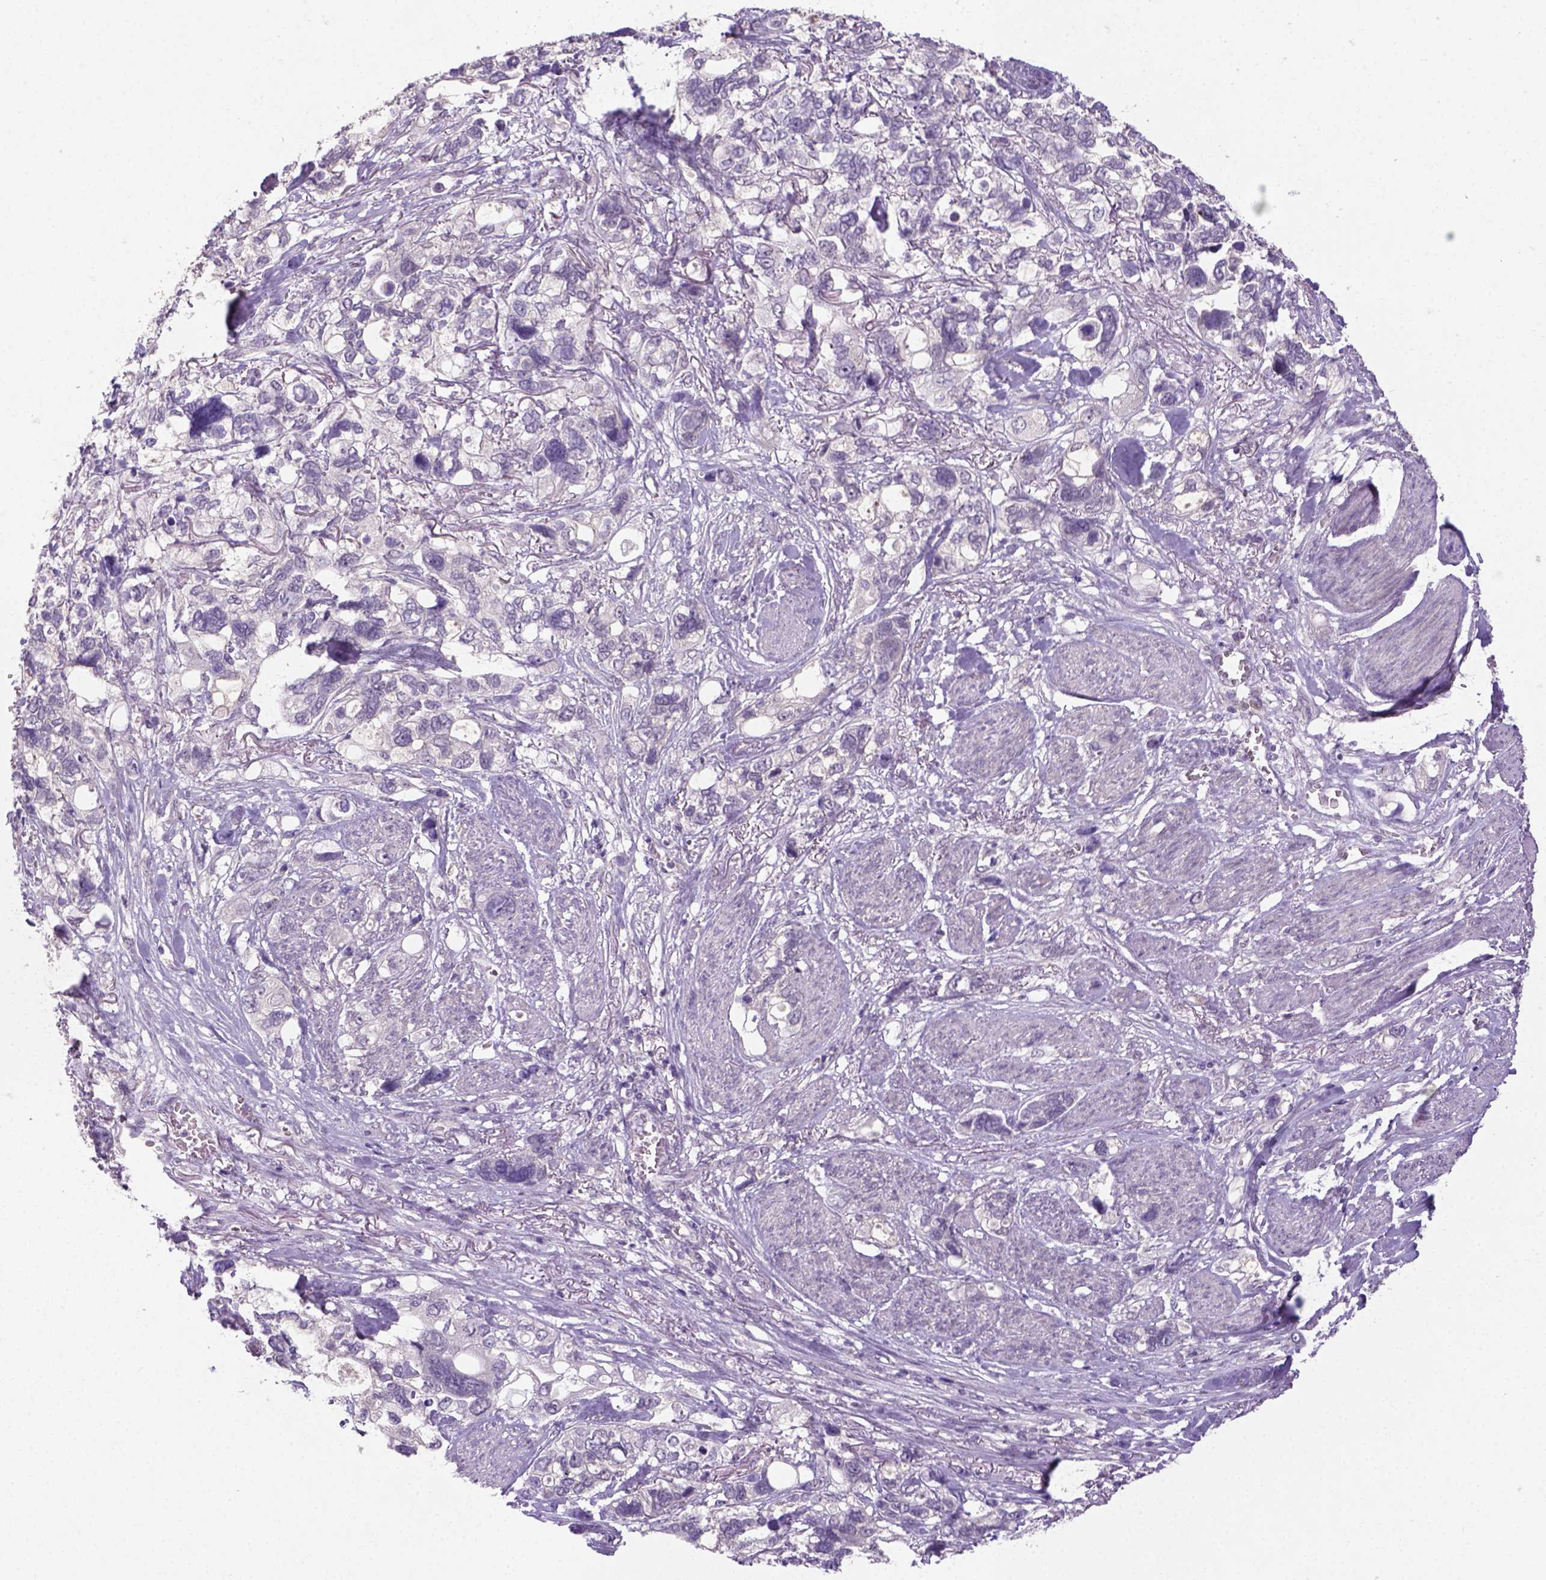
{"staining": {"intensity": "negative", "quantity": "none", "location": "none"}, "tissue": "stomach cancer", "cell_type": "Tumor cells", "image_type": "cancer", "snomed": [{"axis": "morphology", "description": "Adenocarcinoma, NOS"}, {"axis": "topography", "description": "Stomach, upper"}], "caption": "IHC image of stomach cancer stained for a protein (brown), which reveals no expression in tumor cells.", "gene": "NLGN2", "patient": {"sex": "female", "age": 81}}